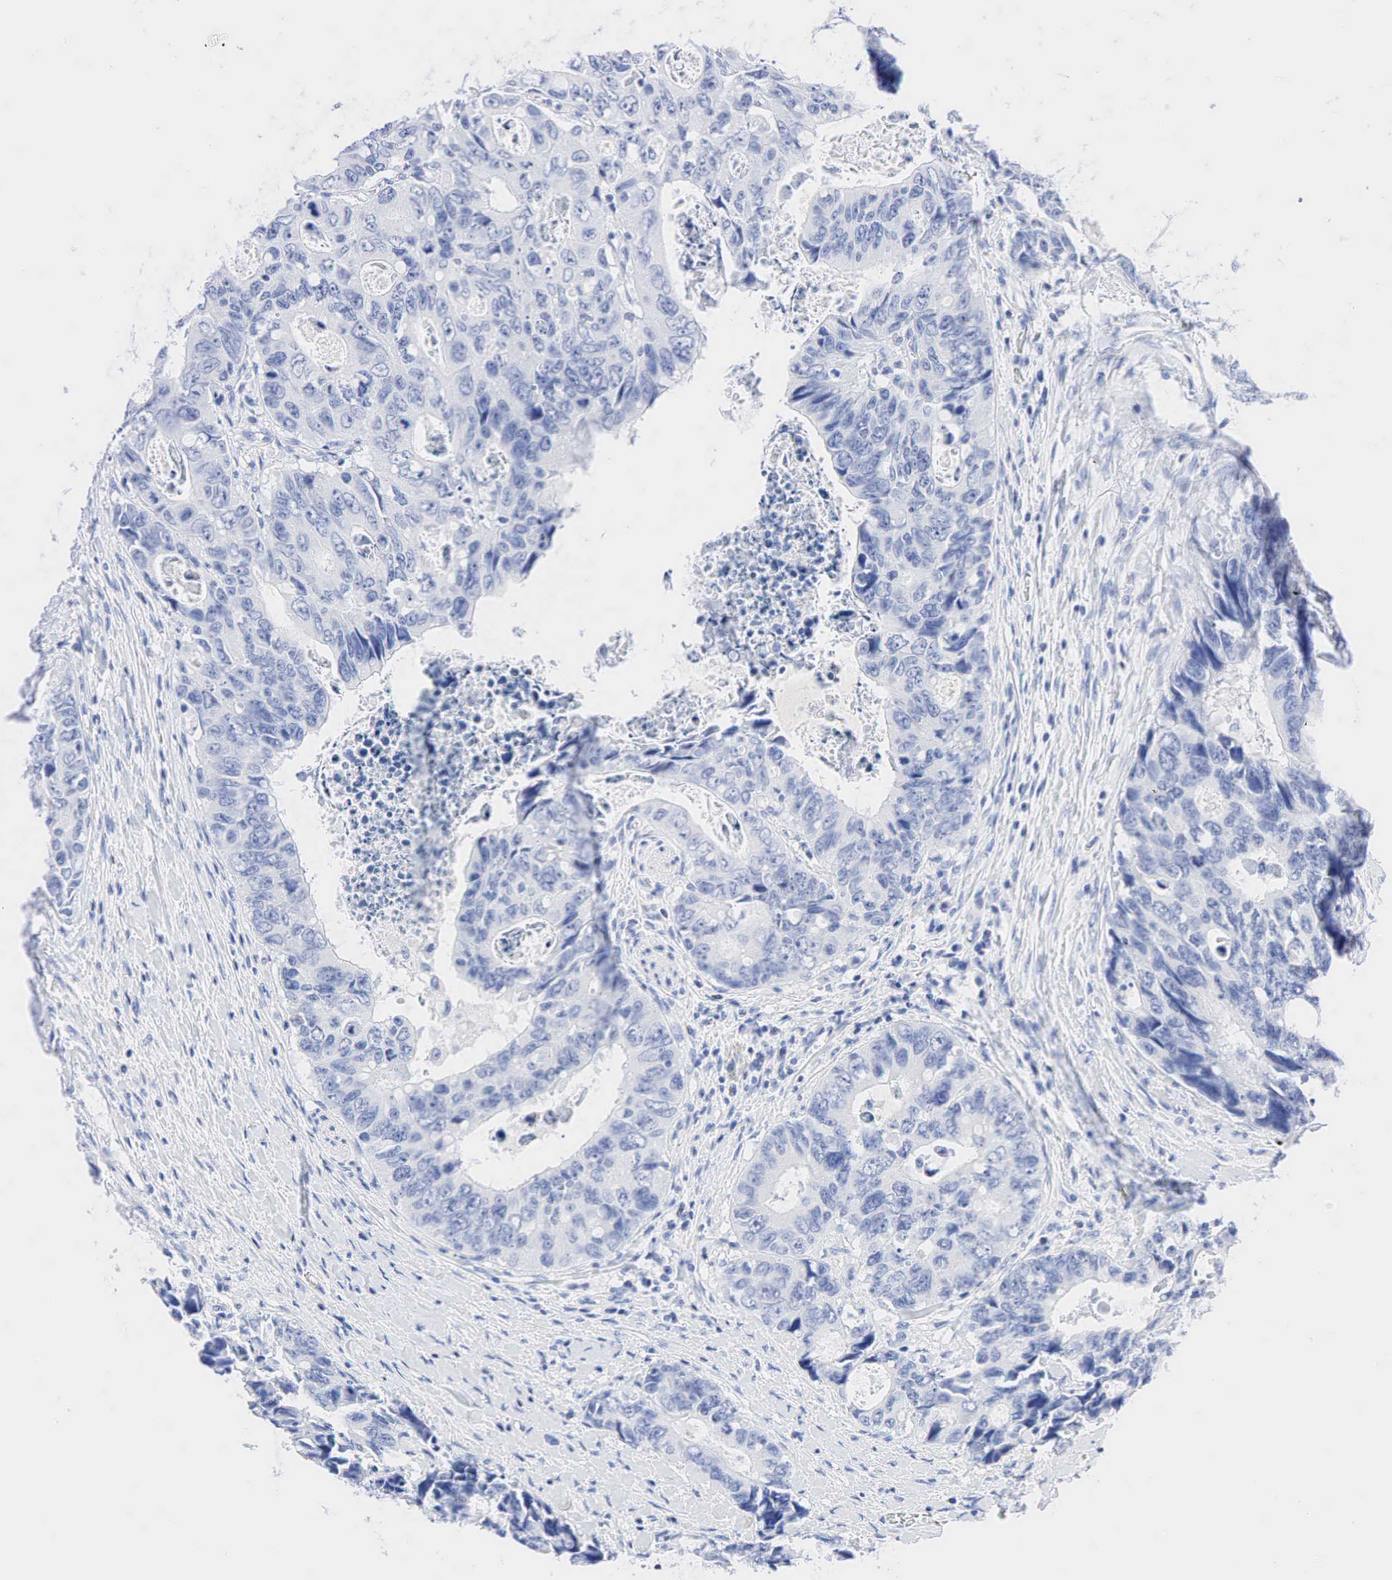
{"staining": {"intensity": "negative", "quantity": "none", "location": "none"}, "tissue": "colorectal cancer", "cell_type": "Tumor cells", "image_type": "cancer", "snomed": [{"axis": "morphology", "description": "Adenocarcinoma, NOS"}, {"axis": "topography", "description": "Rectum"}], "caption": "DAB (3,3'-diaminobenzidine) immunohistochemical staining of colorectal cancer displays no significant staining in tumor cells.", "gene": "NKX2-1", "patient": {"sex": "female", "age": 67}}